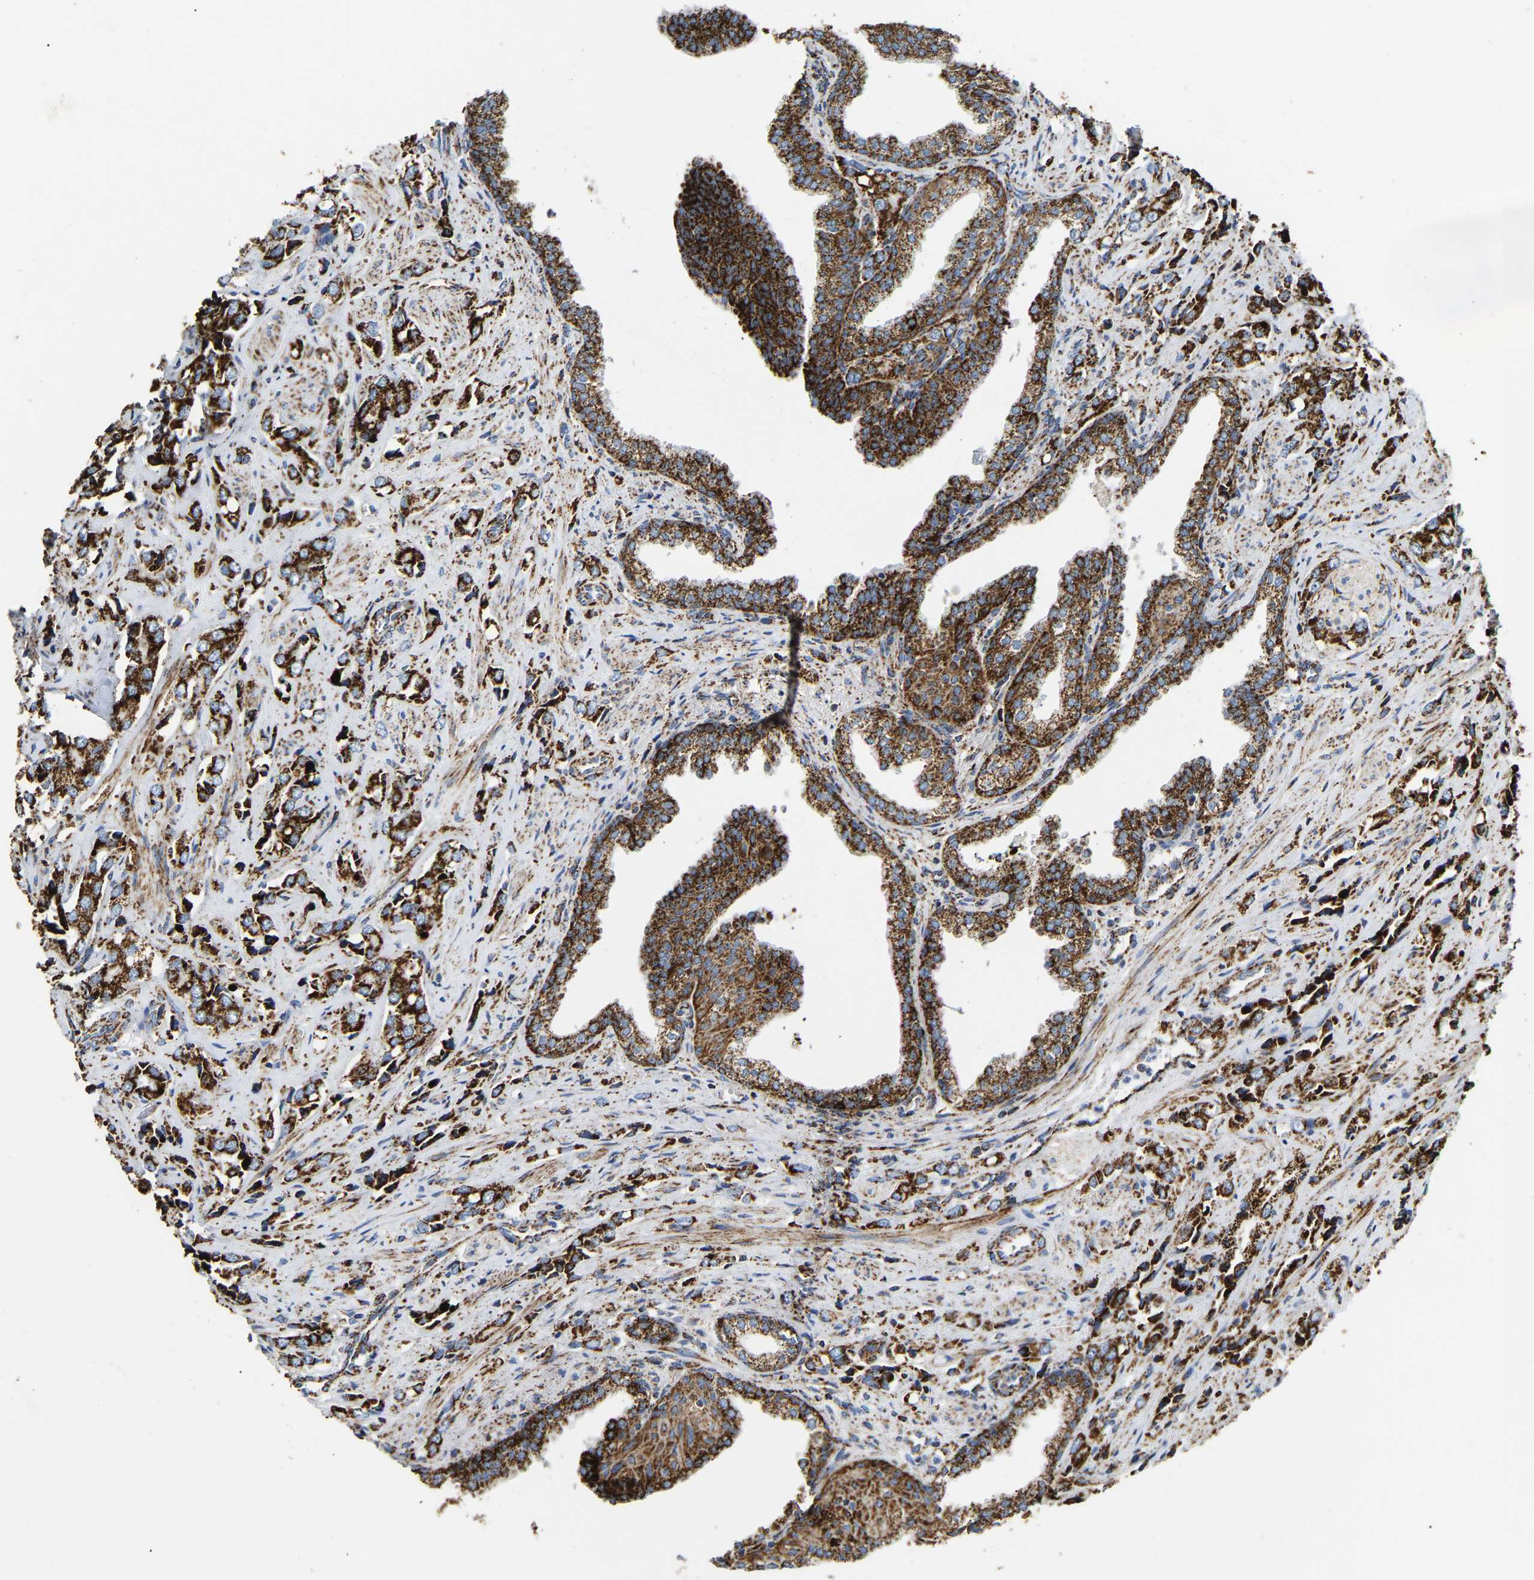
{"staining": {"intensity": "strong", "quantity": ">75%", "location": "cytoplasmic/membranous"}, "tissue": "prostate cancer", "cell_type": "Tumor cells", "image_type": "cancer", "snomed": [{"axis": "morphology", "description": "Adenocarcinoma, High grade"}, {"axis": "topography", "description": "Prostate"}], "caption": "A brown stain labels strong cytoplasmic/membranous positivity of a protein in human prostate high-grade adenocarcinoma tumor cells.", "gene": "HIBADH", "patient": {"sex": "male", "age": 52}}